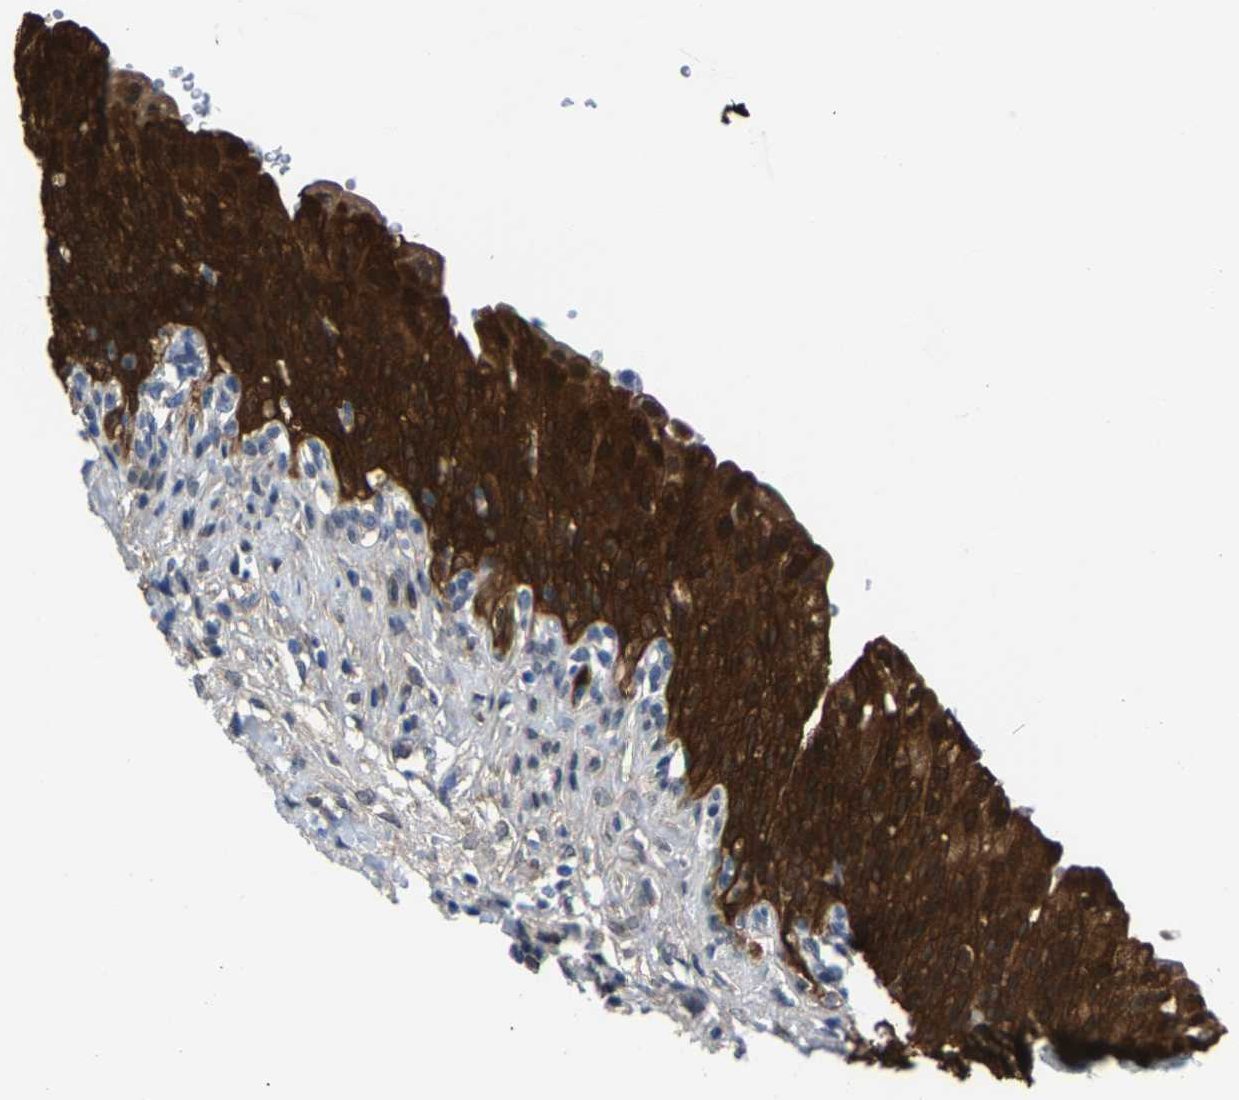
{"staining": {"intensity": "strong", "quantity": ">75%", "location": "cytoplasmic/membranous"}, "tissue": "urinary bladder", "cell_type": "Urothelial cells", "image_type": "normal", "snomed": [{"axis": "morphology", "description": "Urothelial carcinoma, High grade"}, {"axis": "topography", "description": "Urinary bladder"}], "caption": "Immunohistochemistry (IHC) (DAB) staining of unremarkable urinary bladder demonstrates strong cytoplasmic/membranous protein expression in approximately >75% of urothelial cells. Nuclei are stained in blue.", "gene": "SSH3", "patient": {"sex": "male", "age": 46}}